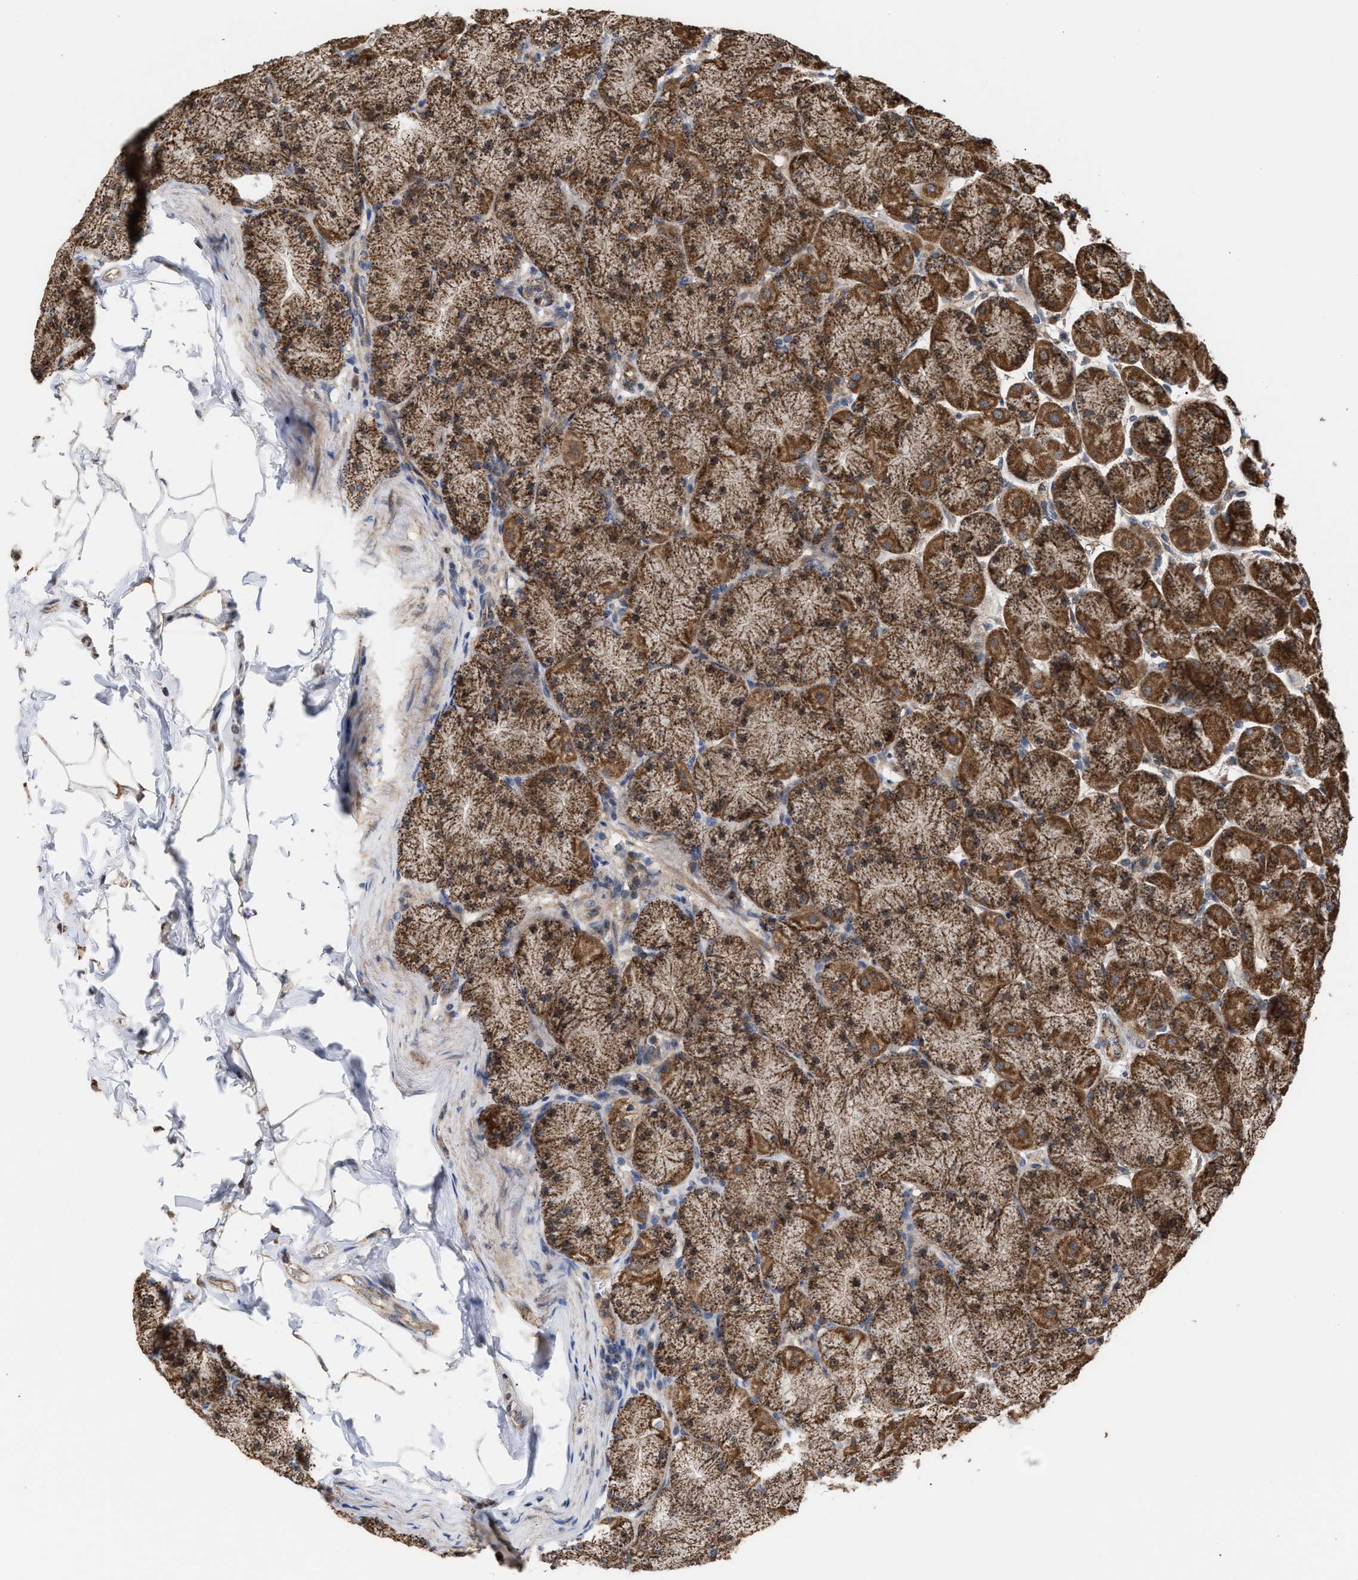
{"staining": {"intensity": "moderate", "quantity": ">75%", "location": "cytoplasmic/membranous,nuclear"}, "tissue": "stomach", "cell_type": "Glandular cells", "image_type": "normal", "snomed": [{"axis": "morphology", "description": "Normal tissue, NOS"}, {"axis": "topography", "description": "Stomach, upper"}], "caption": "Immunohistochemical staining of normal stomach shows >75% levels of moderate cytoplasmic/membranous,nuclear protein expression in about >75% of glandular cells.", "gene": "EXOSC2", "patient": {"sex": "female", "age": 56}}